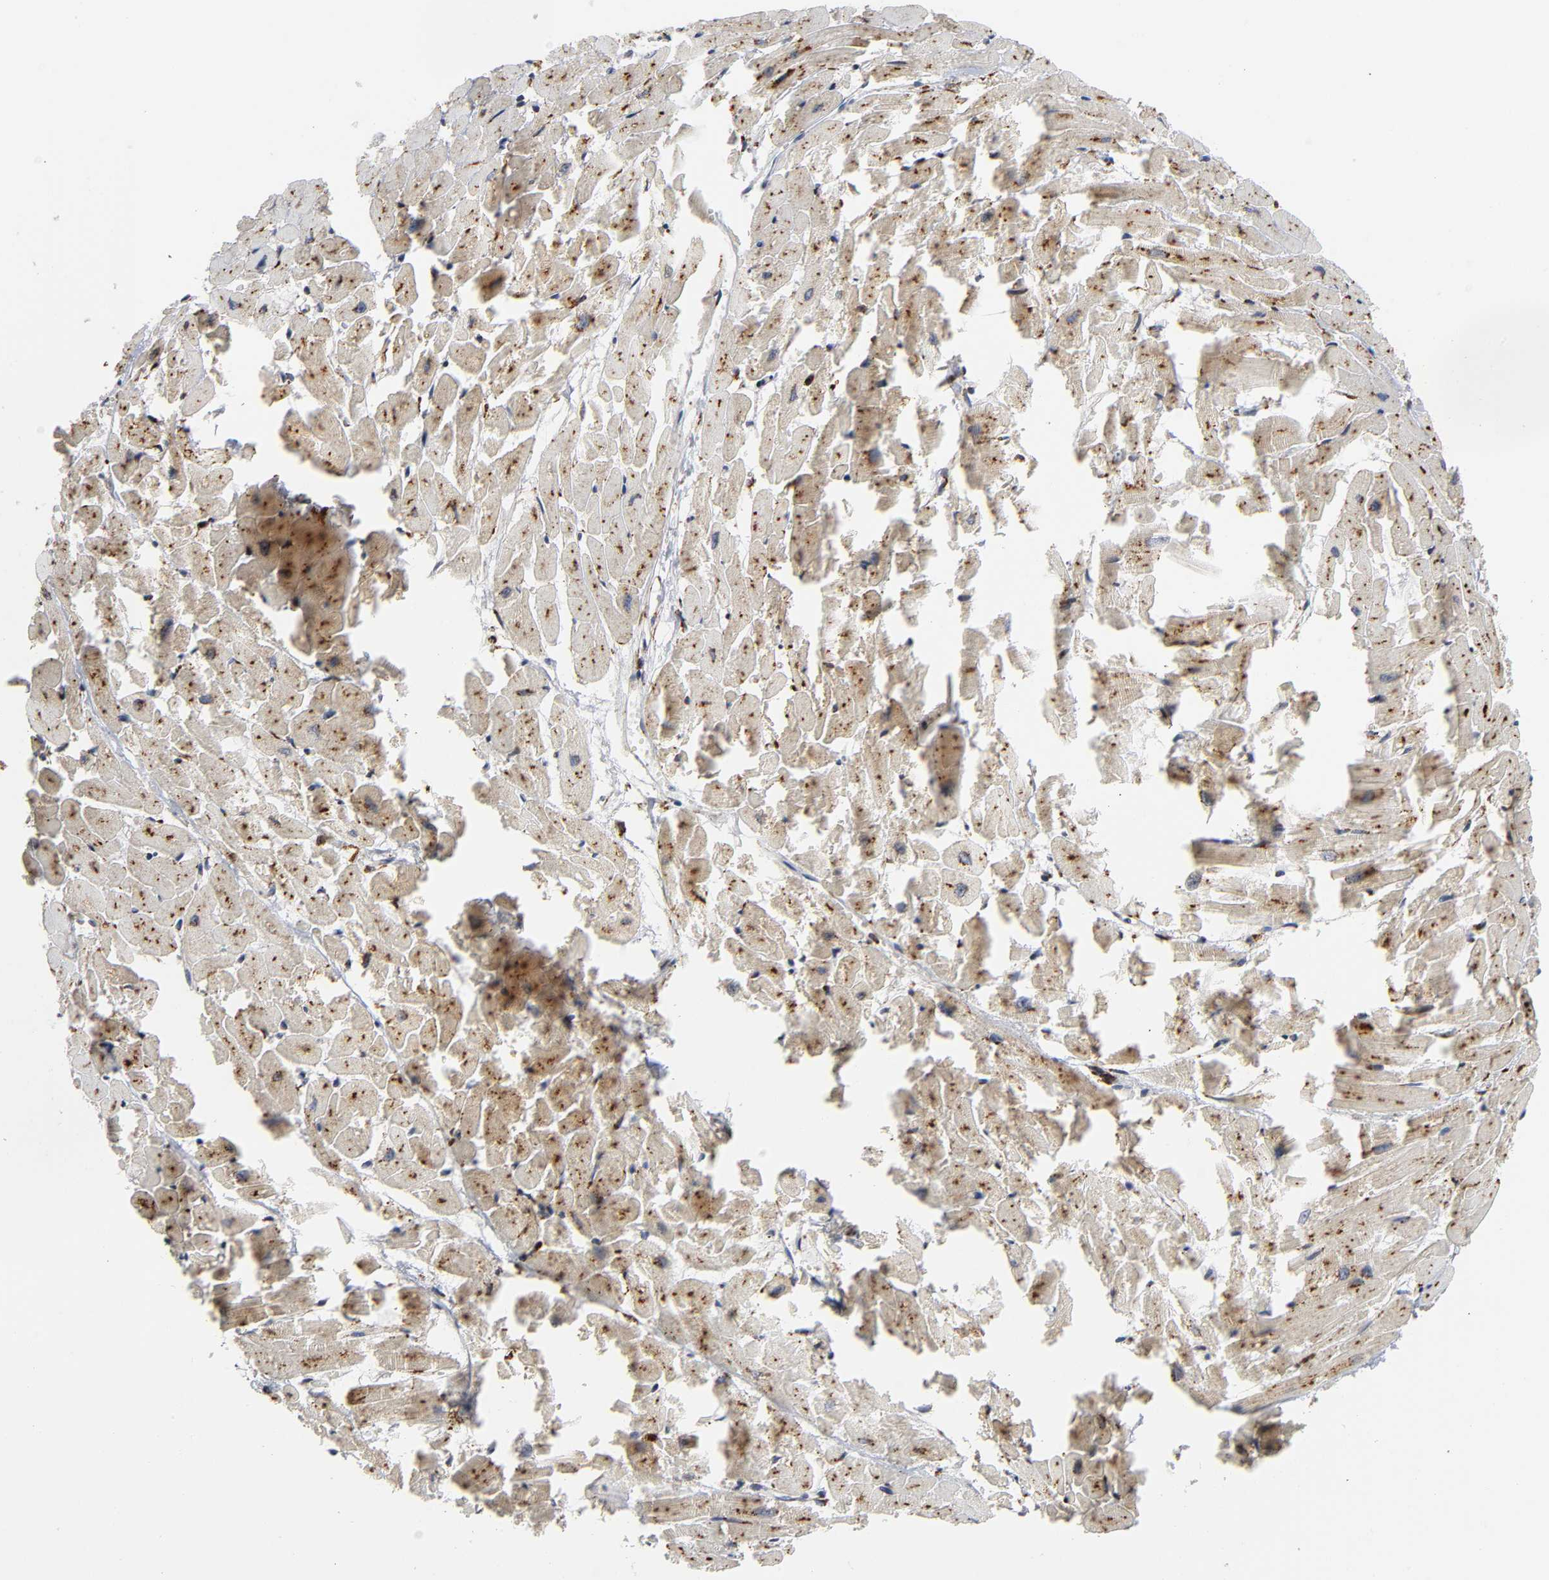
{"staining": {"intensity": "moderate", "quantity": ">75%", "location": "cytoplasmic/membranous"}, "tissue": "heart muscle", "cell_type": "Cardiomyocytes", "image_type": "normal", "snomed": [{"axis": "morphology", "description": "Normal tissue, NOS"}, {"axis": "topography", "description": "Heart"}], "caption": "Normal heart muscle was stained to show a protein in brown. There is medium levels of moderate cytoplasmic/membranous expression in approximately >75% of cardiomyocytes. (Brightfield microscopy of DAB IHC at high magnification).", "gene": "PSAP", "patient": {"sex": "female", "age": 19}}